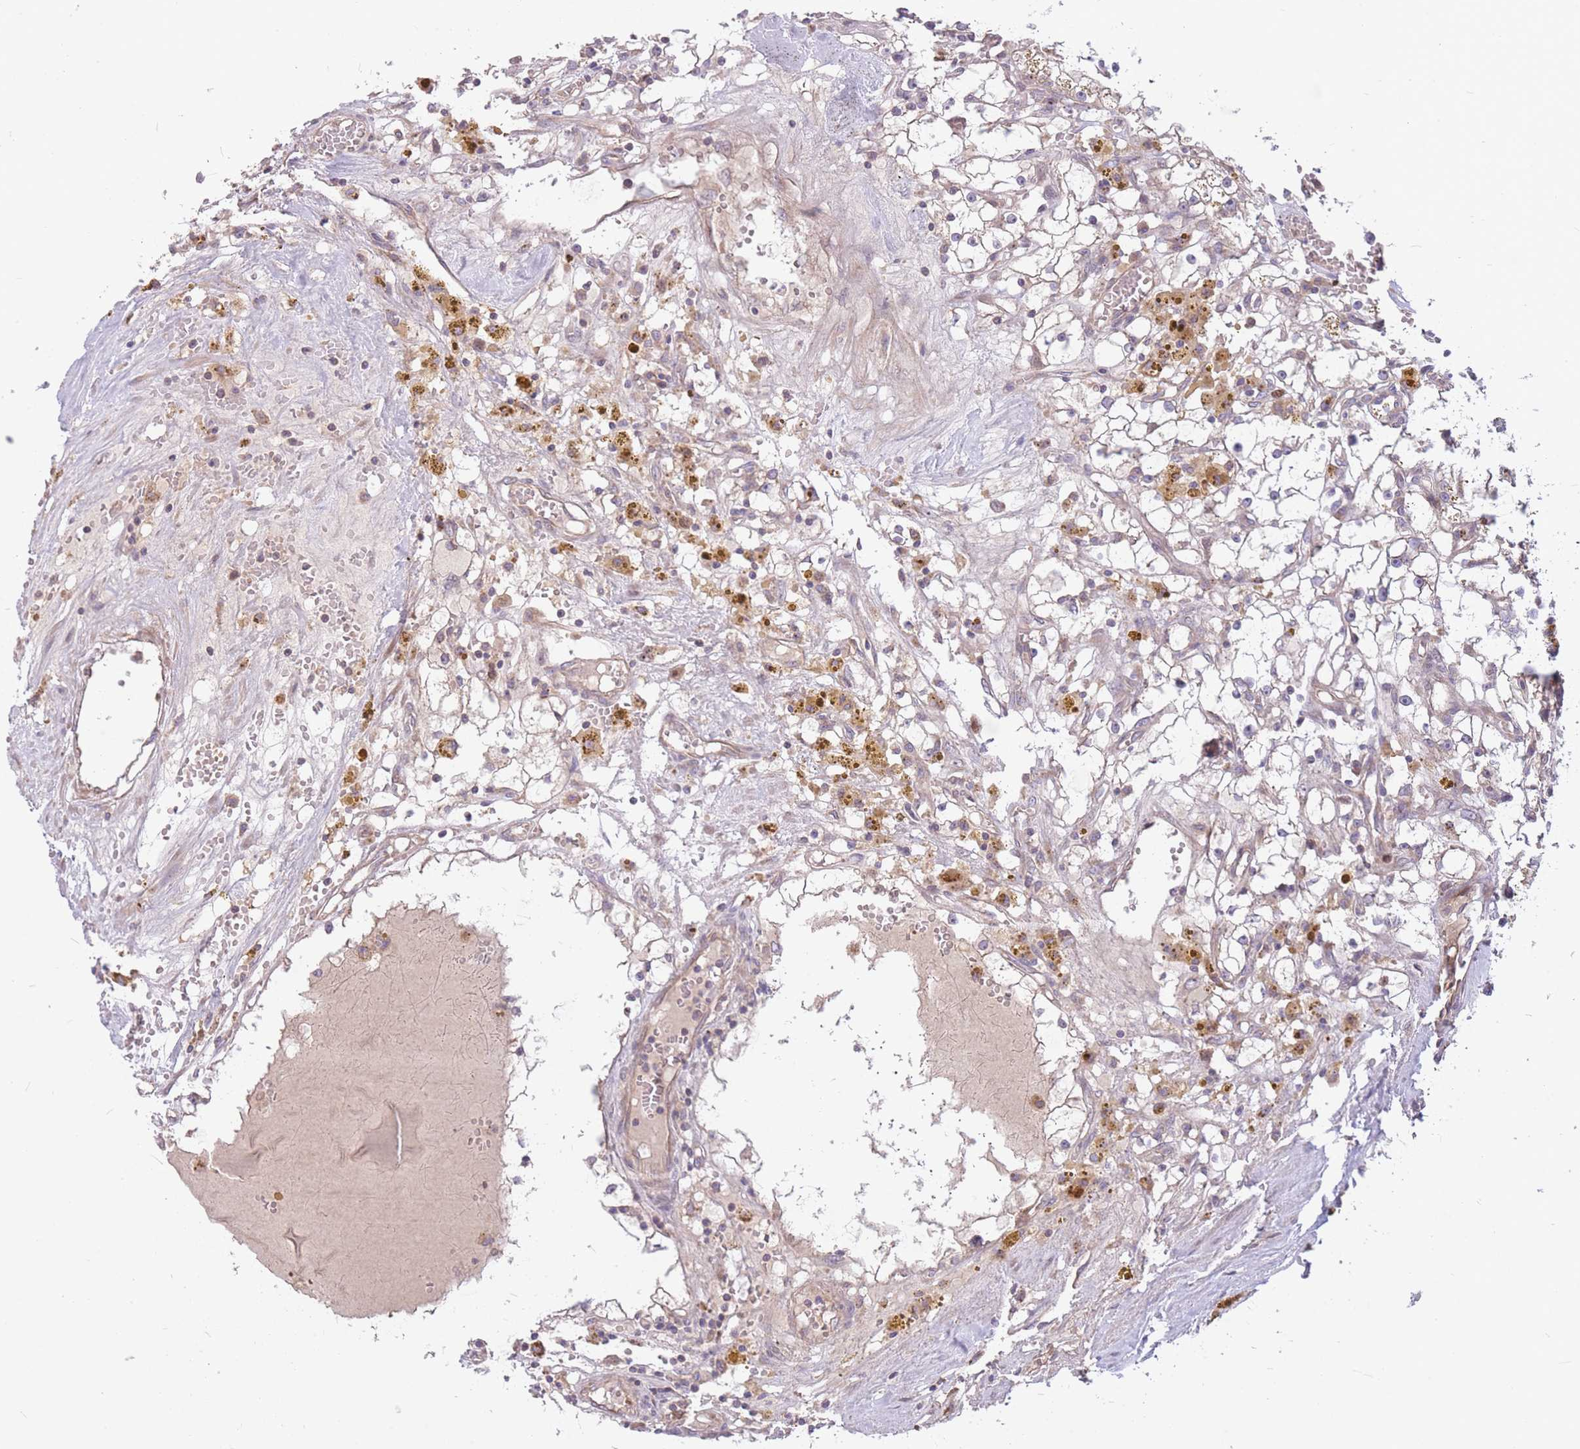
{"staining": {"intensity": "negative", "quantity": "none", "location": "none"}, "tissue": "renal cancer", "cell_type": "Tumor cells", "image_type": "cancer", "snomed": [{"axis": "morphology", "description": "Adenocarcinoma, NOS"}, {"axis": "topography", "description": "Kidney"}], "caption": "Human renal cancer stained for a protein using IHC demonstrates no expression in tumor cells.", "gene": "GMNN", "patient": {"sex": "male", "age": 56}}